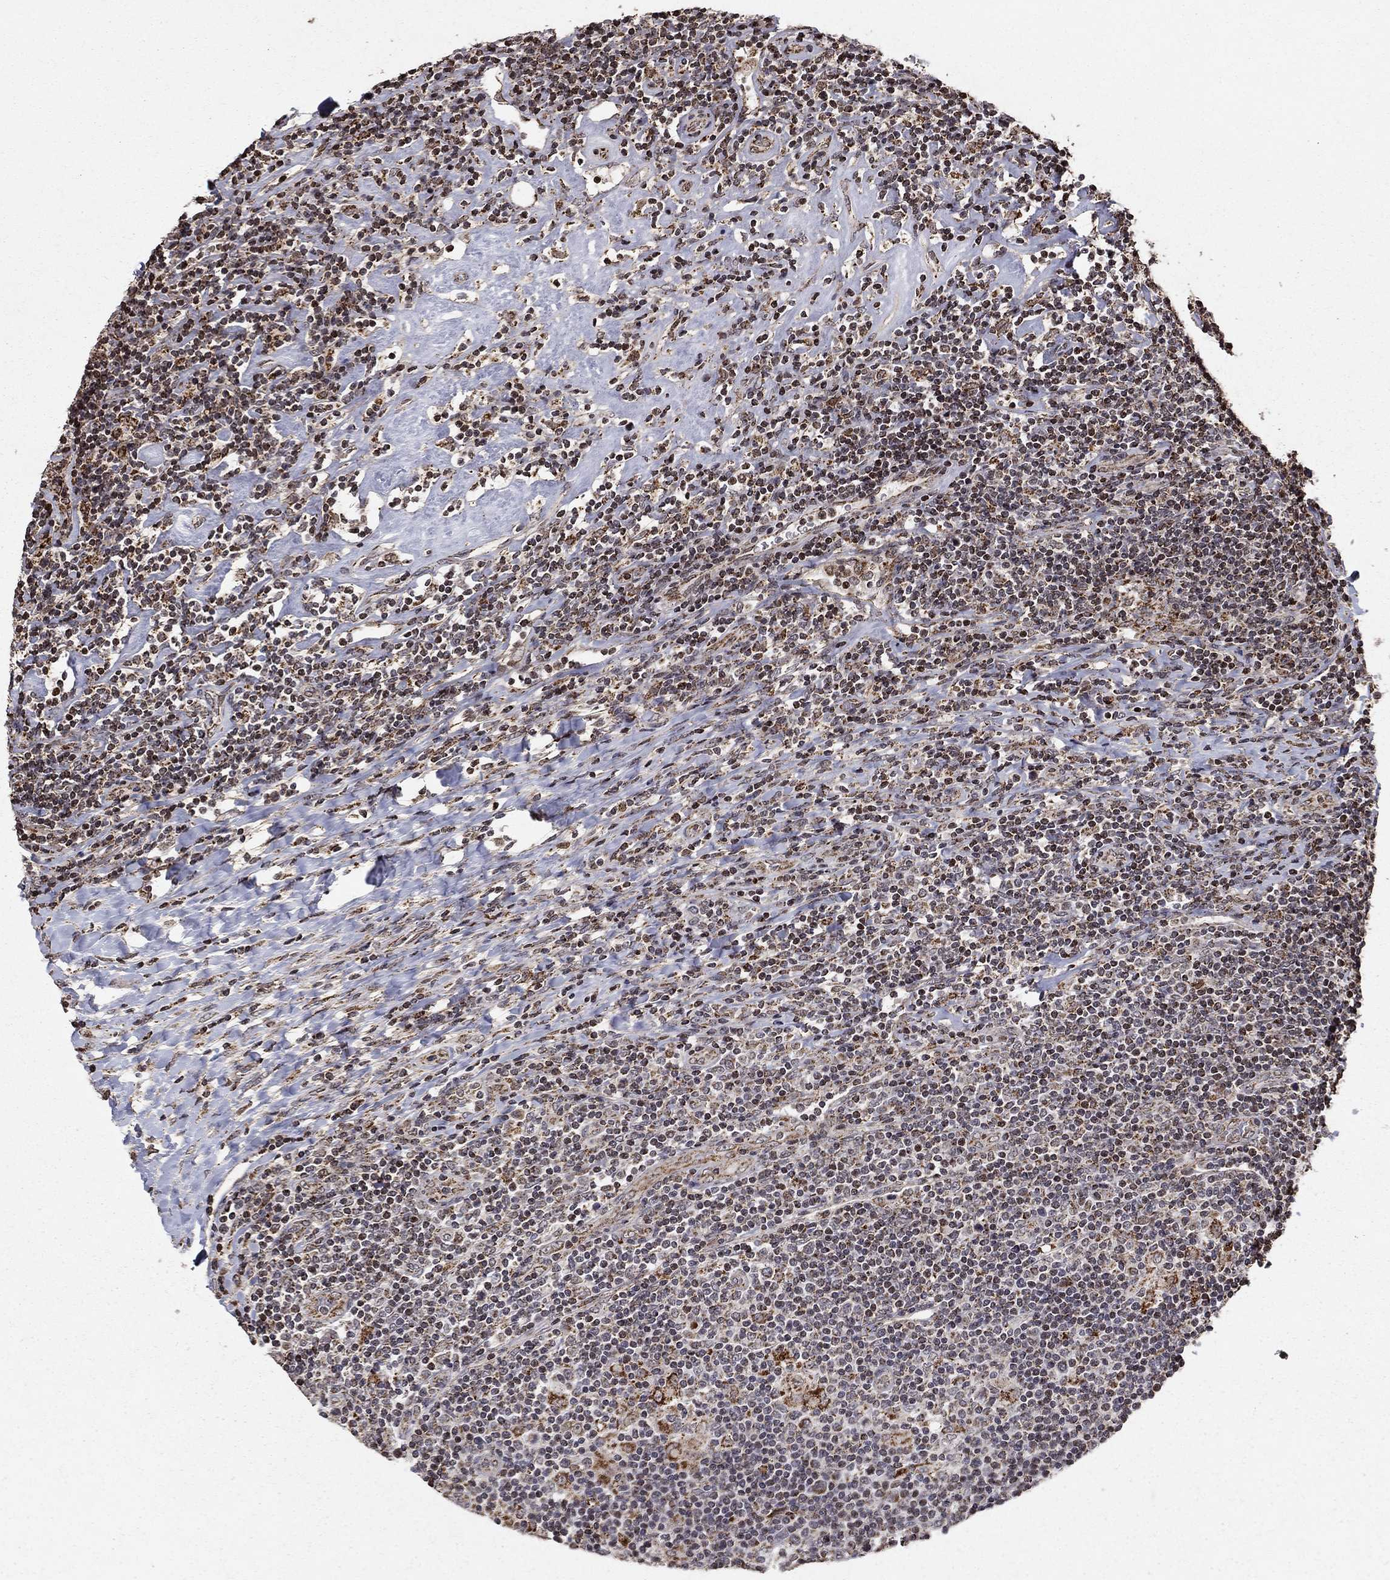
{"staining": {"intensity": "strong", "quantity": ">75%", "location": "cytoplasmic/membranous"}, "tissue": "lymphoma", "cell_type": "Tumor cells", "image_type": "cancer", "snomed": [{"axis": "morphology", "description": "Hodgkin's disease, NOS"}, {"axis": "topography", "description": "Lymph node"}], "caption": "DAB (3,3'-diaminobenzidine) immunohistochemical staining of Hodgkin's disease demonstrates strong cytoplasmic/membranous protein positivity in about >75% of tumor cells.", "gene": "ACOT13", "patient": {"sex": "male", "age": 40}}